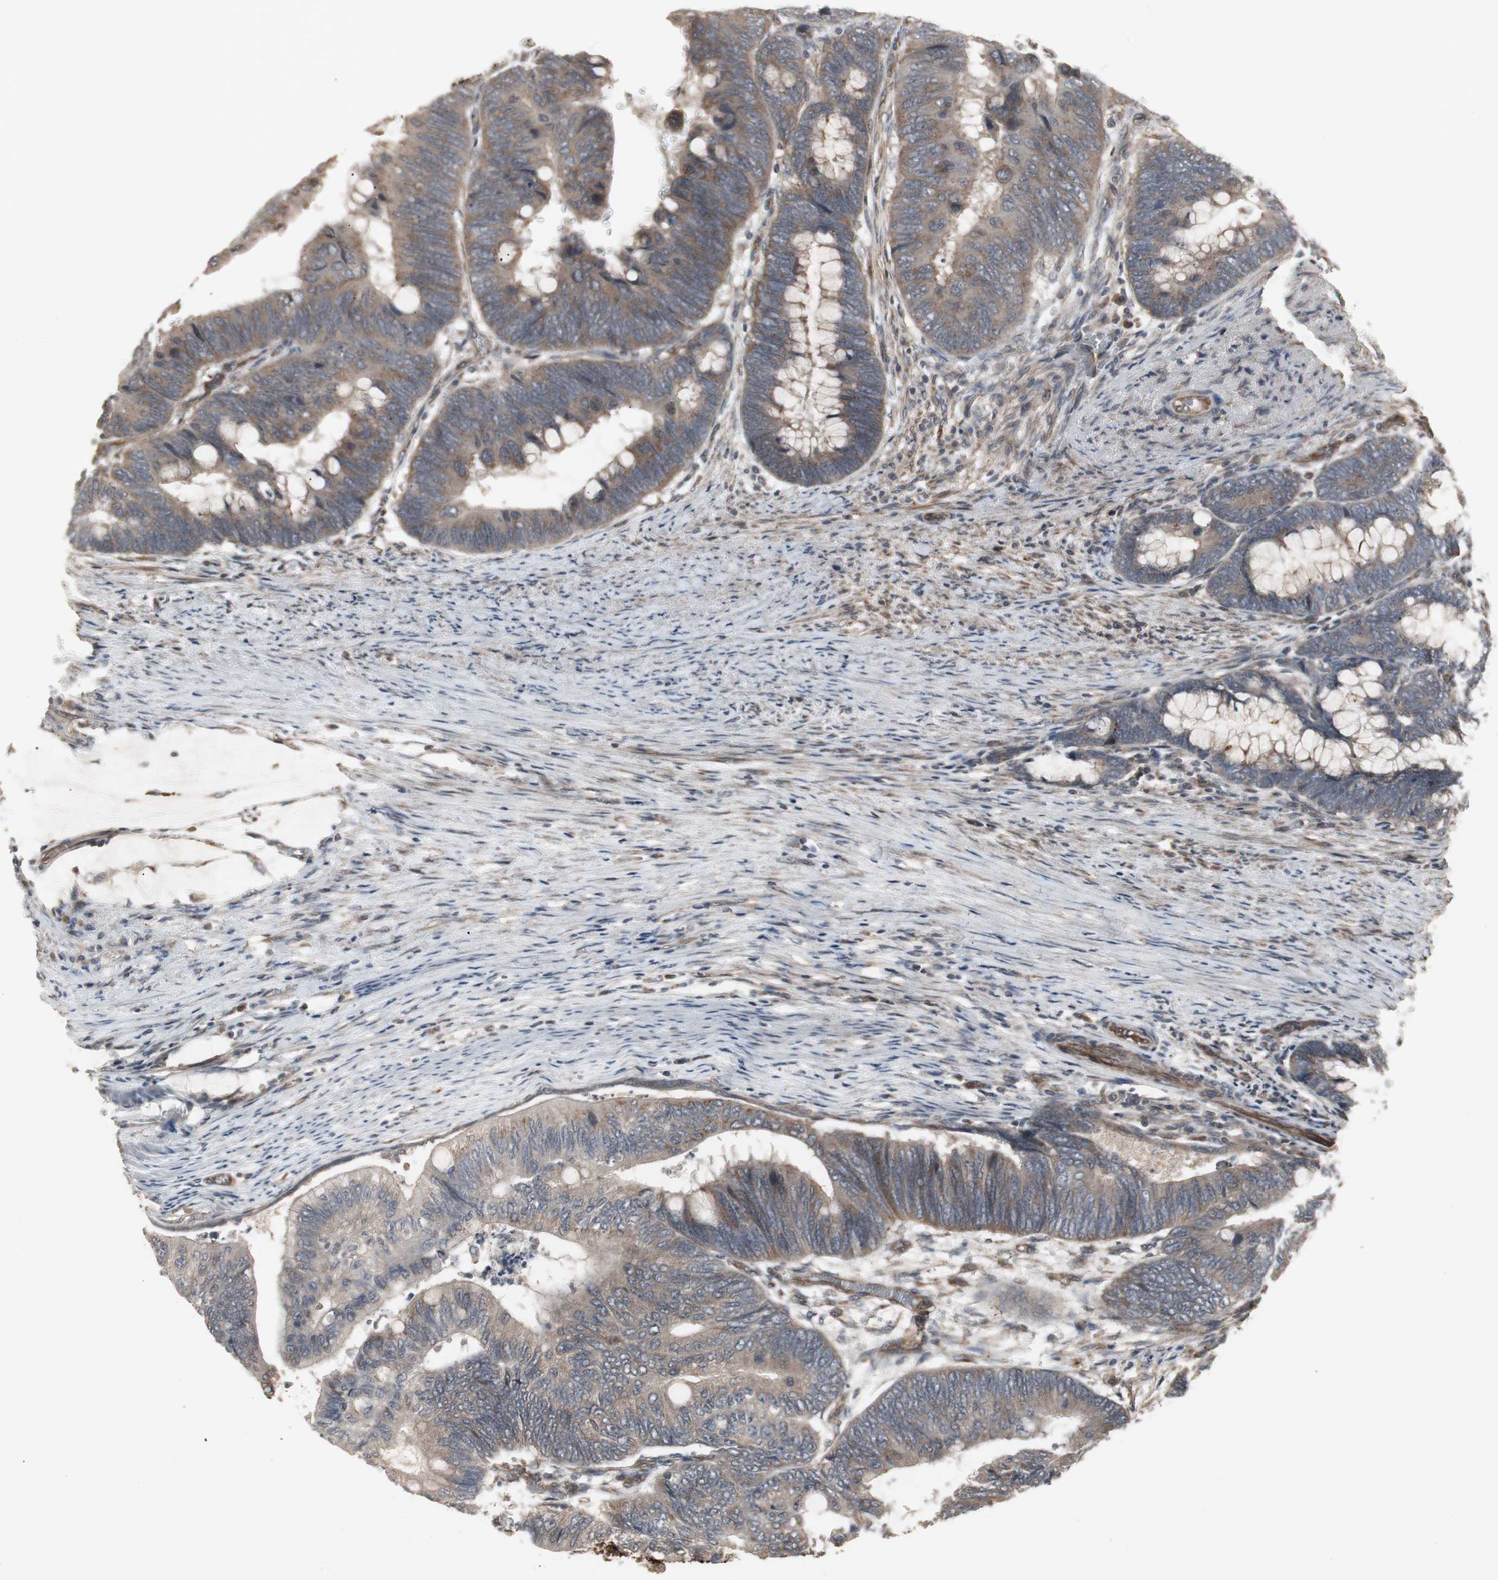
{"staining": {"intensity": "moderate", "quantity": ">75%", "location": "cytoplasmic/membranous"}, "tissue": "colorectal cancer", "cell_type": "Tumor cells", "image_type": "cancer", "snomed": [{"axis": "morphology", "description": "Normal tissue, NOS"}, {"axis": "morphology", "description": "Adenocarcinoma, NOS"}, {"axis": "topography", "description": "Rectum"}, {"axis": "topography", "description": "Peripheral nerve tissue"}], "caption": "The immunohistochemical stain shows moderate cytoplasmic/membranous expression in tumor cells of colorectal adenocarcinoma tissue. The protein is shown in brown color, while the nuclei are stained blue.", "gene": "ATP2B2", "patient": {"sex": "male", "age": 92}}